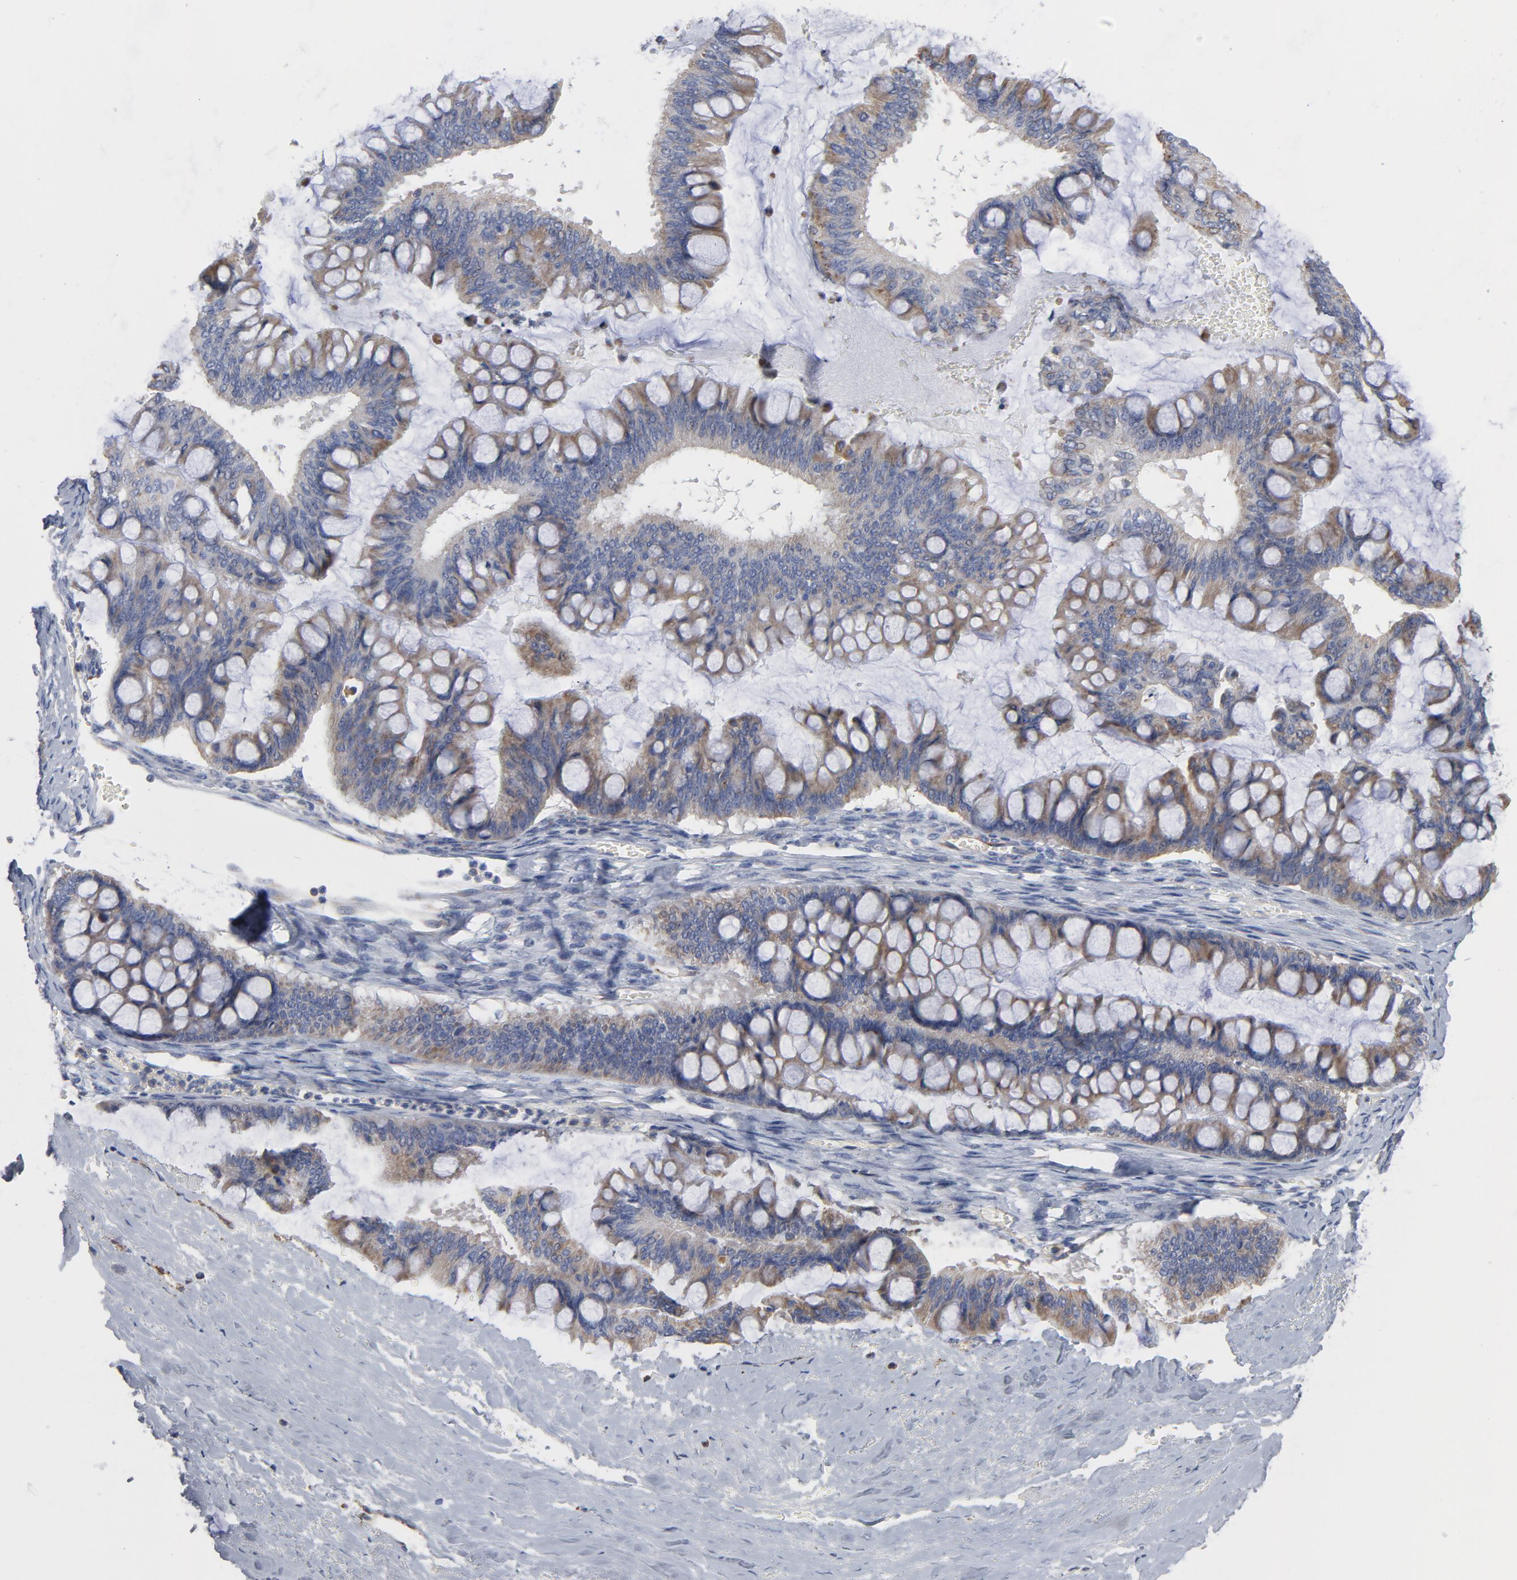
{"staining": {"intensity": "weak", "quantity": ">75%", "location": "cytoplasmic/membranous"}, "tissue": "ovarian cancer", "cell_type": "Tumor cells", "image_type": "cancer", "snomed": [{"axis": "morphology", "description": "Cystadenocarcinoma, mucinous, NOS"}, {"axis": "topography", "description": "Ovary"}], "caption": "Ovarian cancer (mucinous cystadenocarcinoma) stained with a protein marker reveals weak staining in tumor cells.", "gene": "OXA1L", "patient": {"sex": "female", "age": 73}}